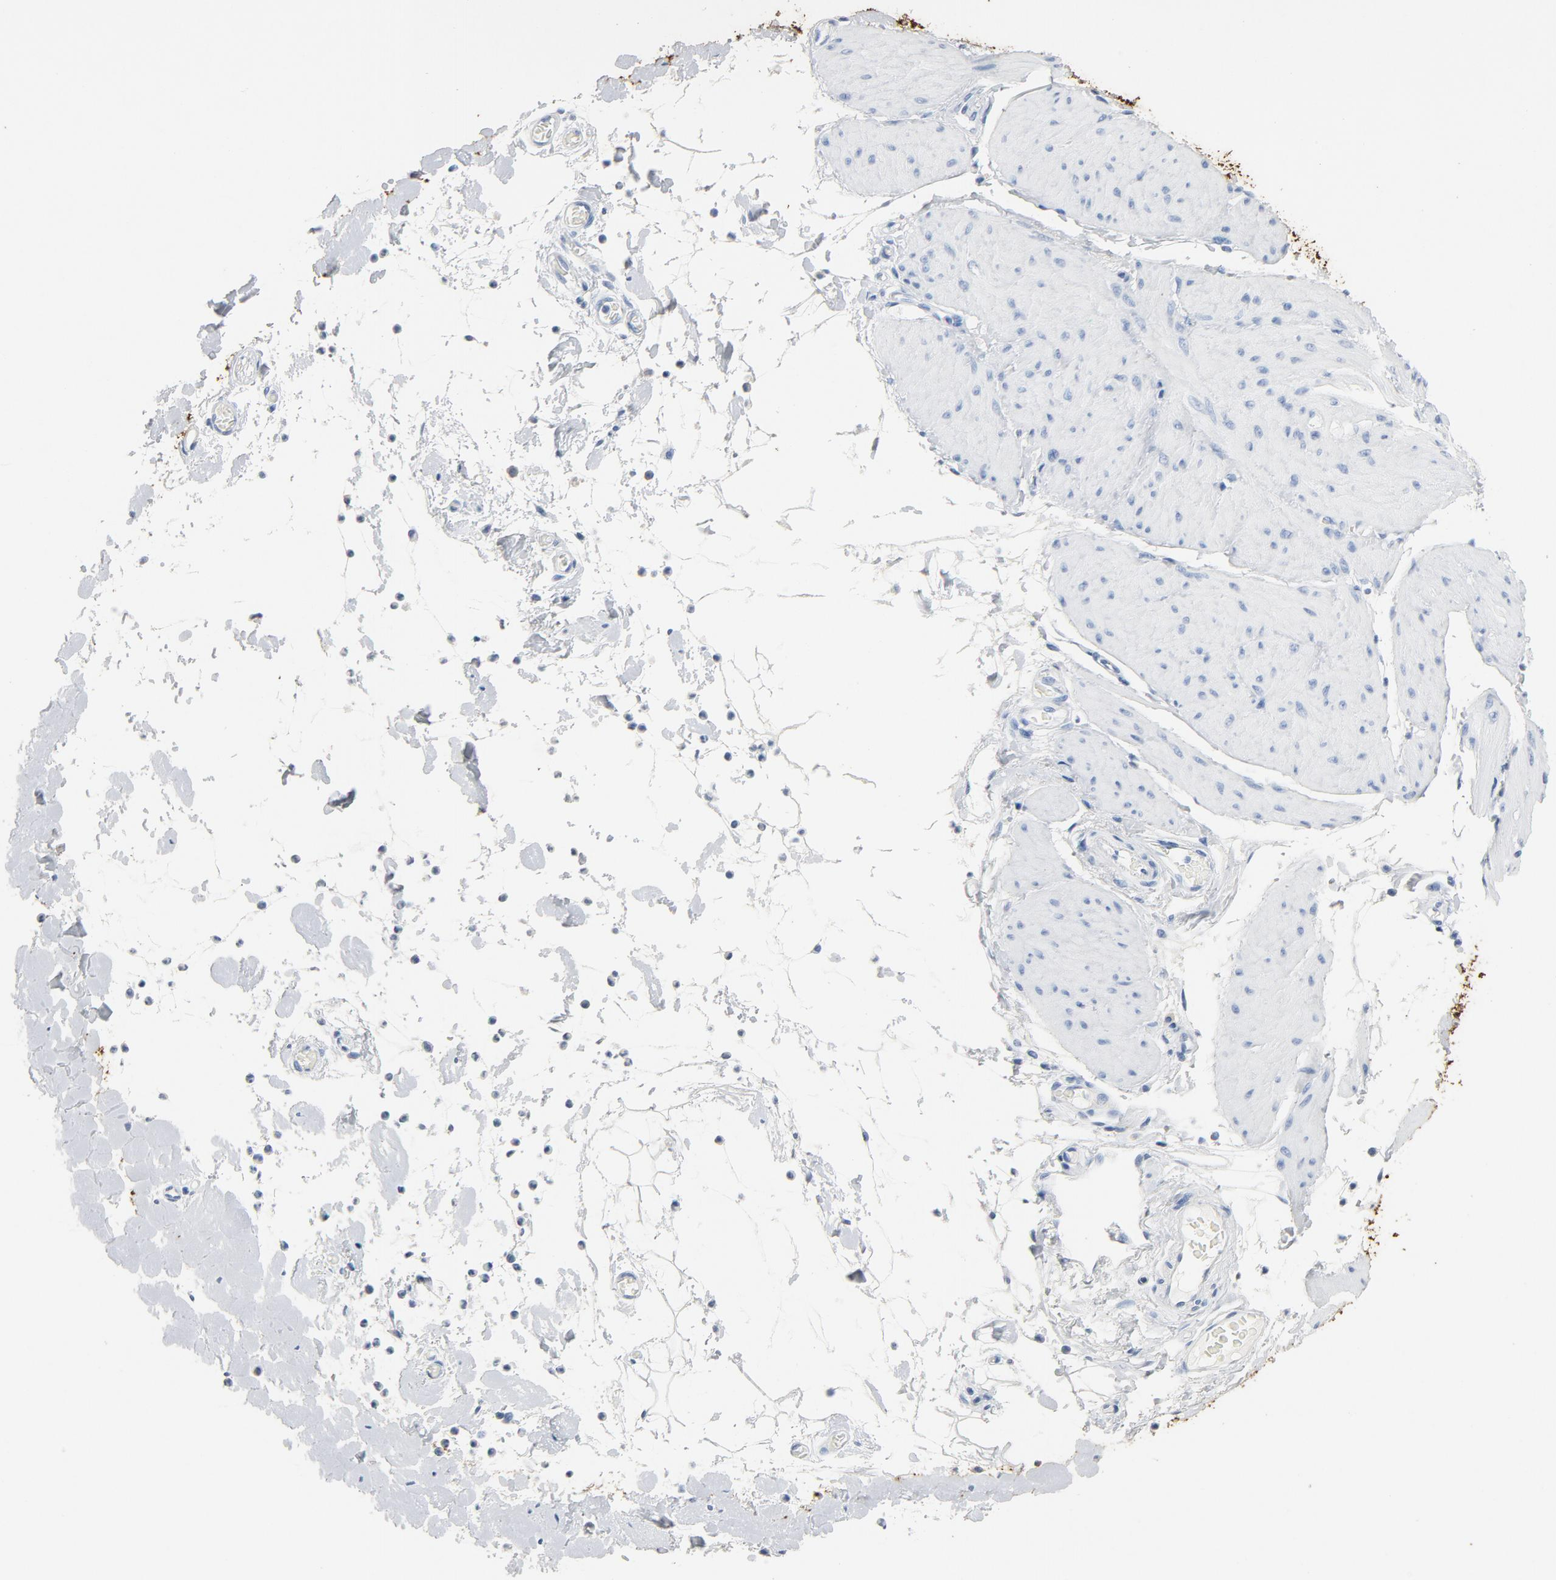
{"staining": {"intensity": "negative", "quantity": "none", "location": "none"}, "tissue": "smooth muscle", "cell_type": "Smooth muscle cells", "image_type": "normal", "snomed": [{"axis": "morphology", "description": "Normal tissue, NOS"}, {"axis": "topography", "description": "Smooth muscle"}, {"axis": "topography", "description": "Colon"}], "caption": "Smooth muscle was stained to show a protein in brown. There is no significant expression in smooth muscle cells. (Stains: DAB IHC with hematoxylin counter stain, Microscopy: brightfield microscopy at high magnification).", "gene": "PTPRB", "patient": {"sex": "male", "age": 67}}